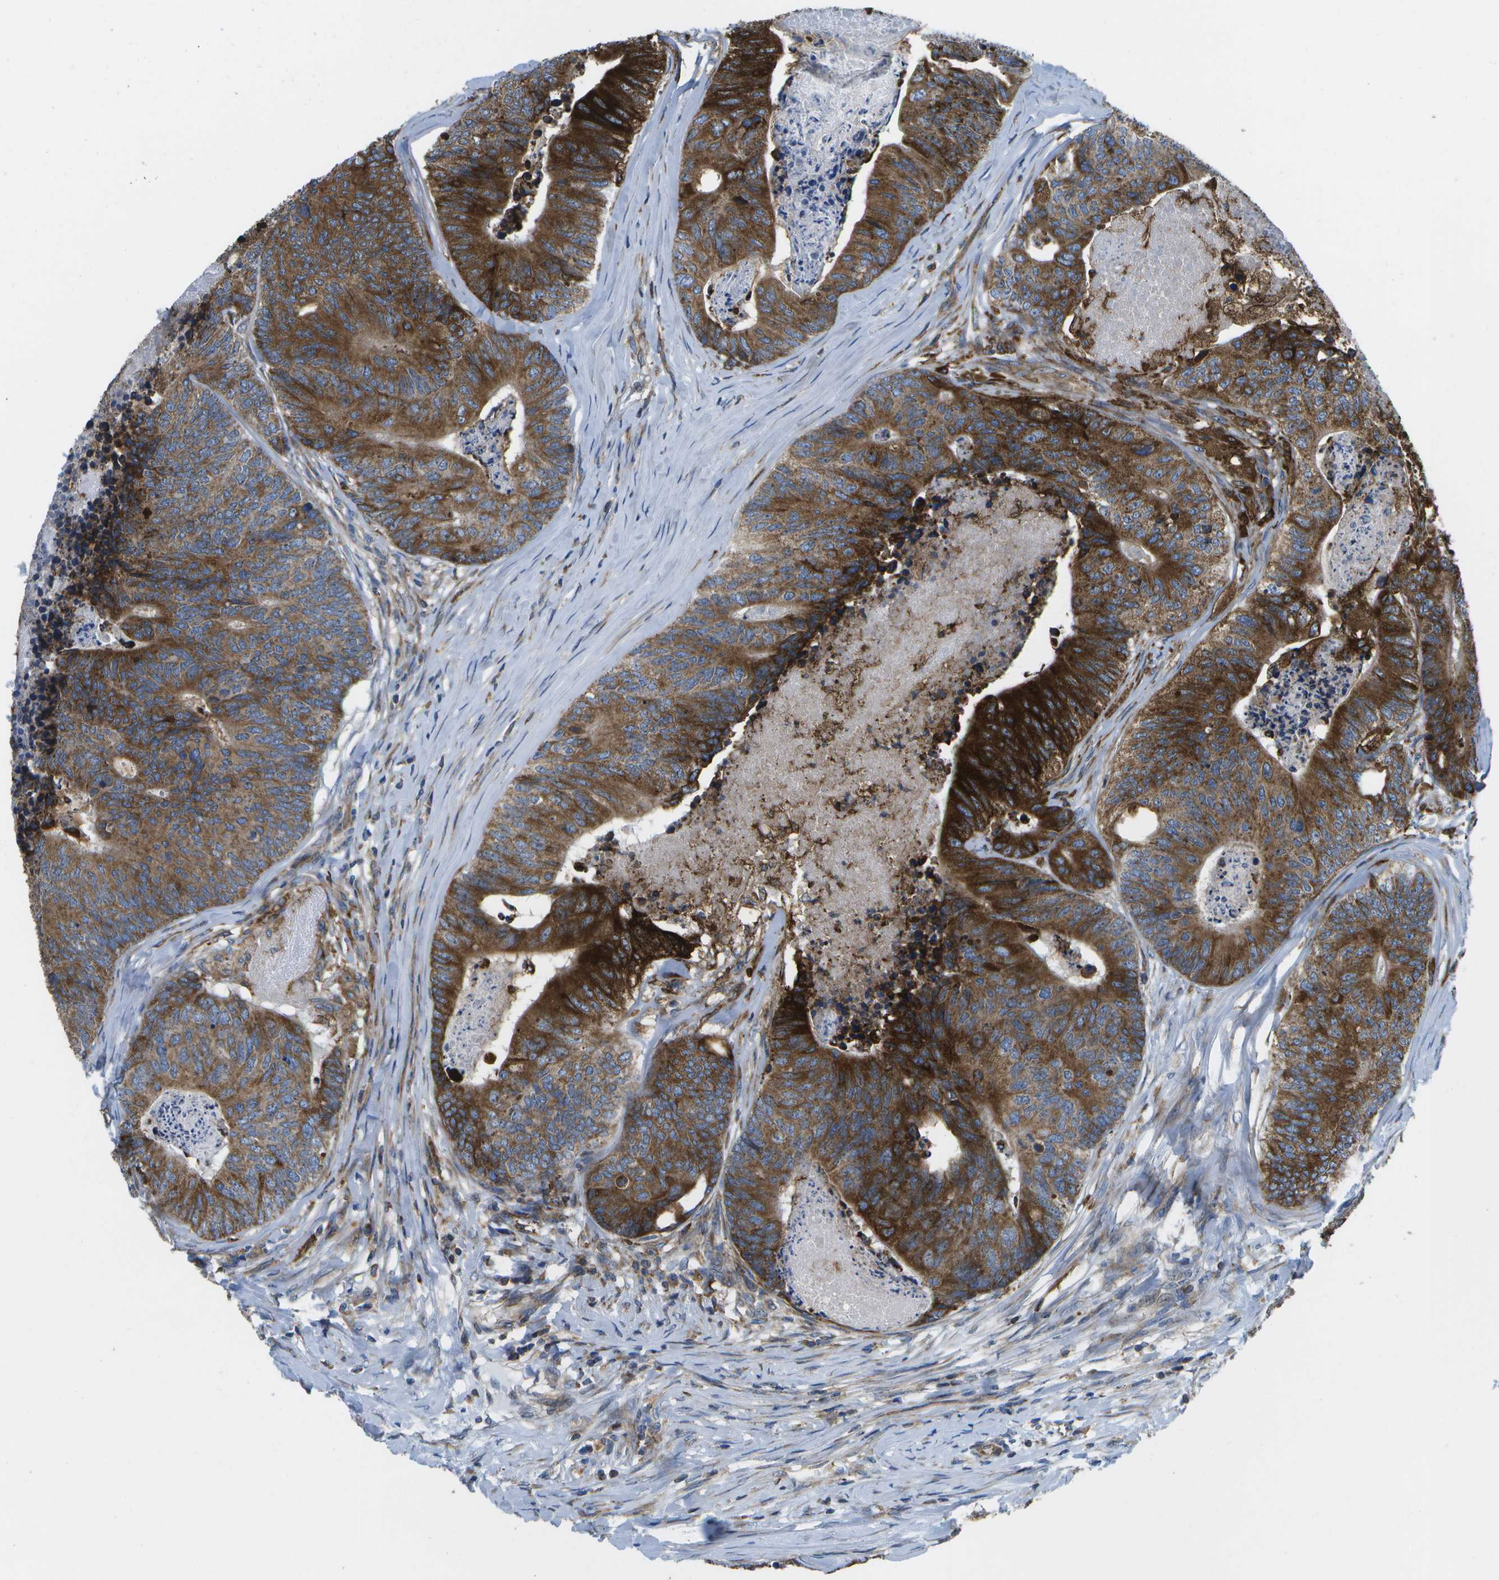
{"staining": {"intensity": "strong", "quantity": ">75%", "location": "cytoplasmic/membranous"}, "tissue": "colorectal cancer", "cell_type": "Tumor cells", "image_type": "cancer", "snomed": [{"axis": "morphology", "description": "Adenocarcinoma, NOS"}, {"axis": "topography", "description": "Colon"}], "caption": "Protein positivity by IHC shows strong cytoplasmic/membranous expression in about >75% of tumor cells in colorectal cancer (adenocarcinoma). Nuclei are stained in blue.", "gene": "GDF5", "patient": {"sex": "female", "age": 57}}